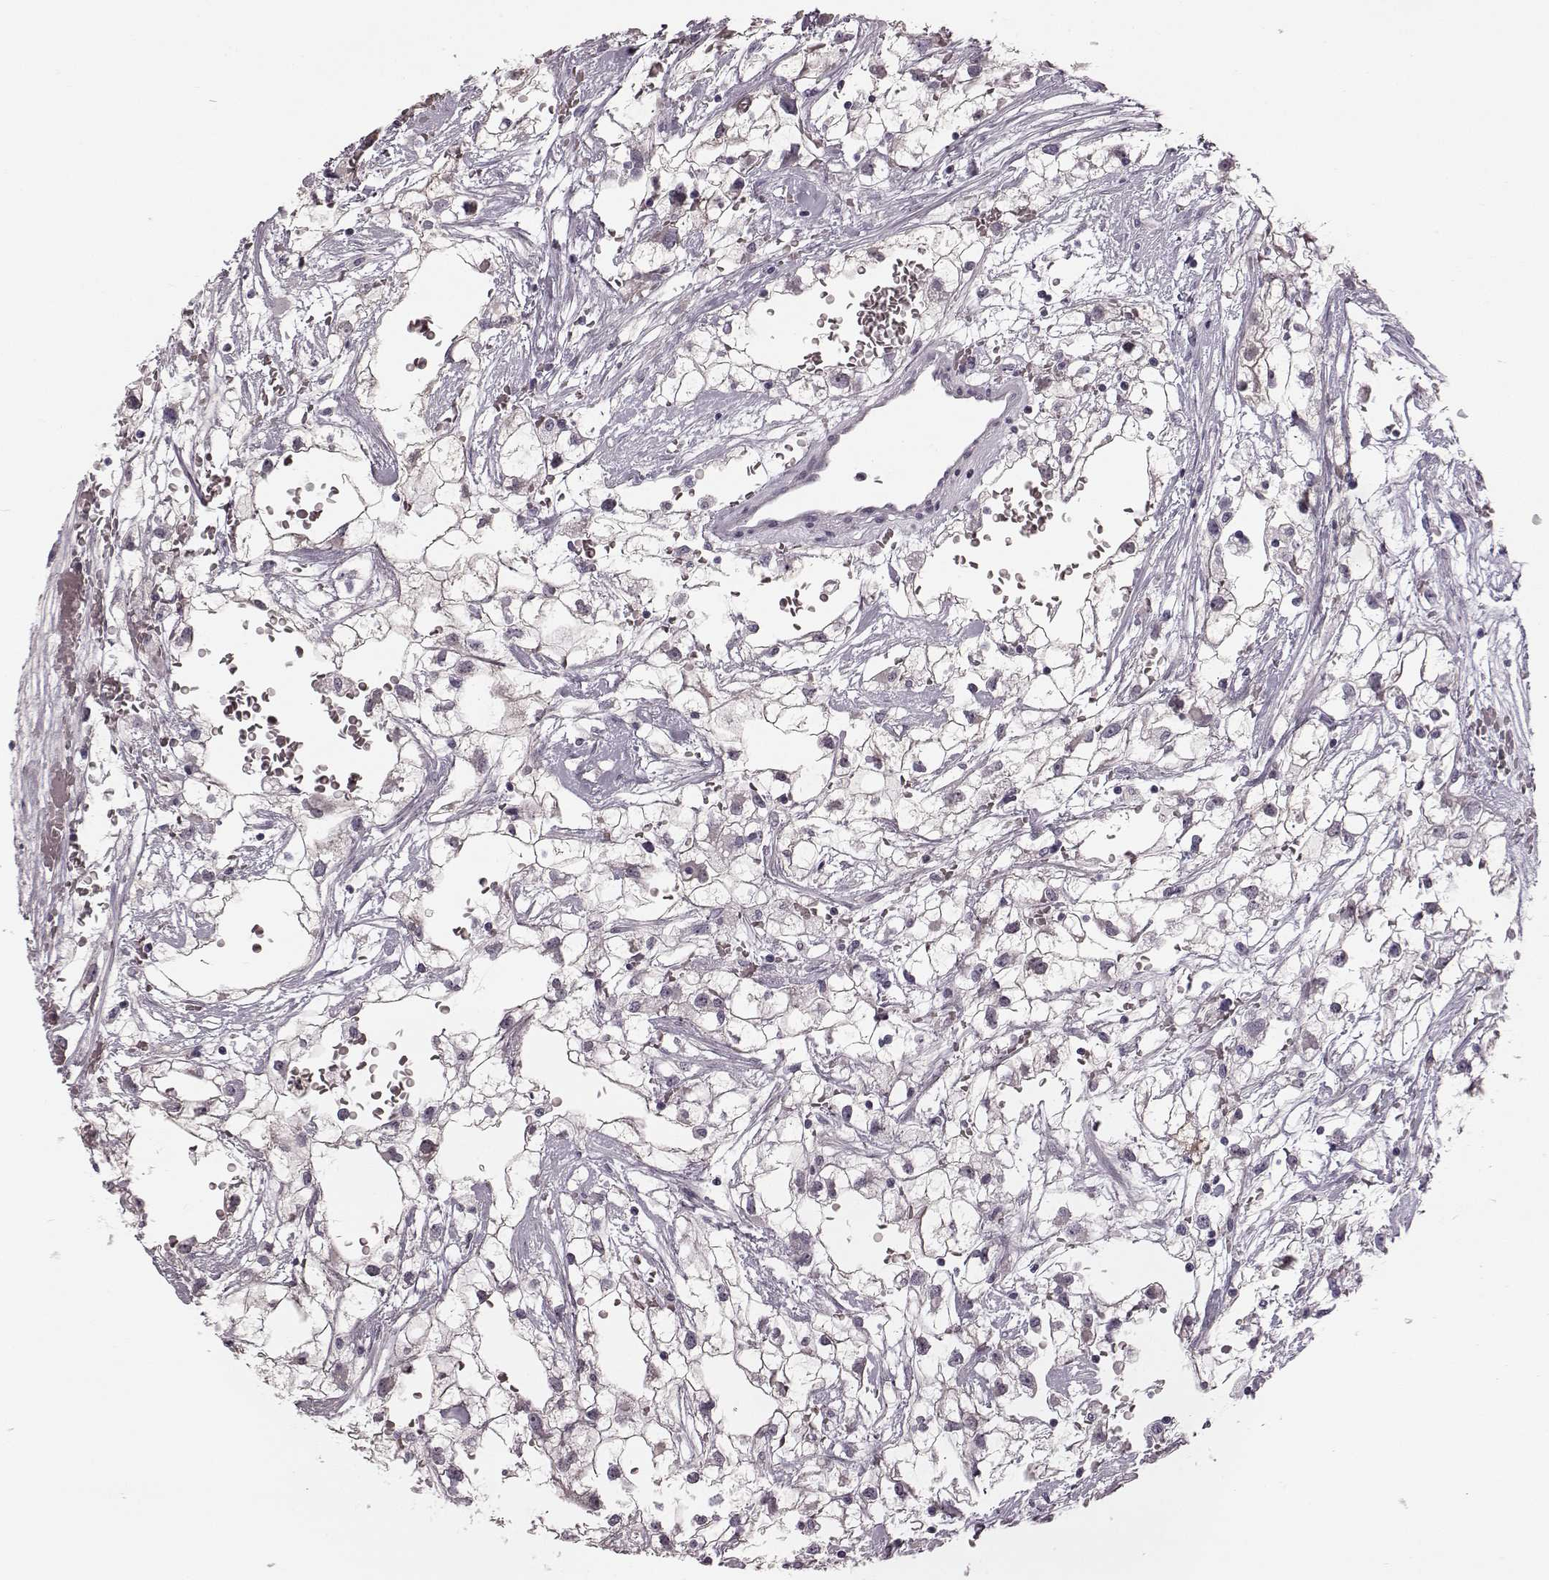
{"staining": {"intensity": "negative", "quantity": "none", "location": "none"}, "tissue": "renal cancer", "cell_type": "Tumor cells", "image_type": "cancer", "snomed": [{"axis": "morphology", "description": "Adenocarcinoma, NOS"}, {"axis": "topography", "description": "Kidney"}], "caption": "Immunohistochemistry (IHC) histopathology image of neoplastic tissue: renal cancer stained with DAB (3,3'-diaminobenzidine) reveals no significant protein positivity in tumor cells.", "gene": "ZNF433", "patient": {"sex": "male", "age": 59}}